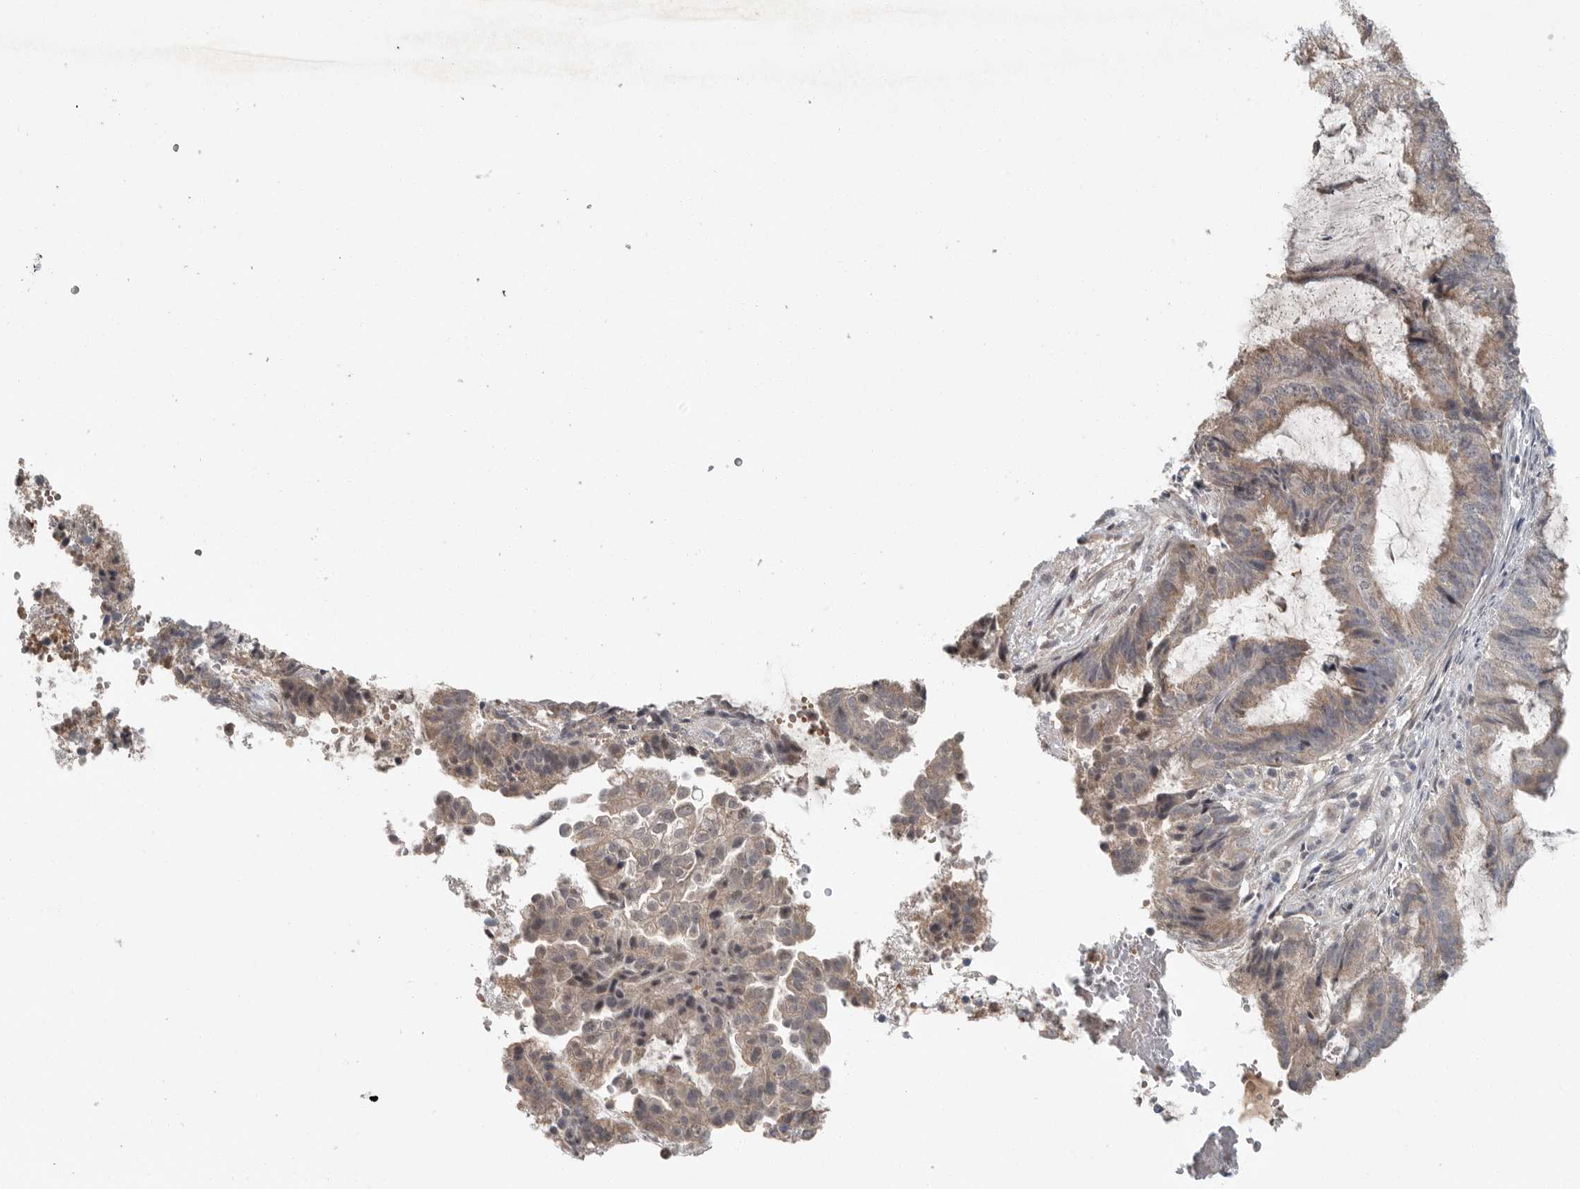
{"staining": {"intensity": "weak", "quantity": ">75%", "location": "cytoplasmic/membranous"}, "tissue": "endometrial cancer", "cell_type": "Tumor cells", "image_type": "cancer", "snomed": [{"axis": "morphology", "description": "Adenocarcinoma, NOS"}, {"axis": "topography", "description": "Endometrium"}], "caption": "Endometrial cancer (adenocarcinoma) tissue shows weak cytoplasmic/membranous expression in about >75% of tumor cells", "gene": "SCP2", "patient": {"sex": "female", "age": 49}}